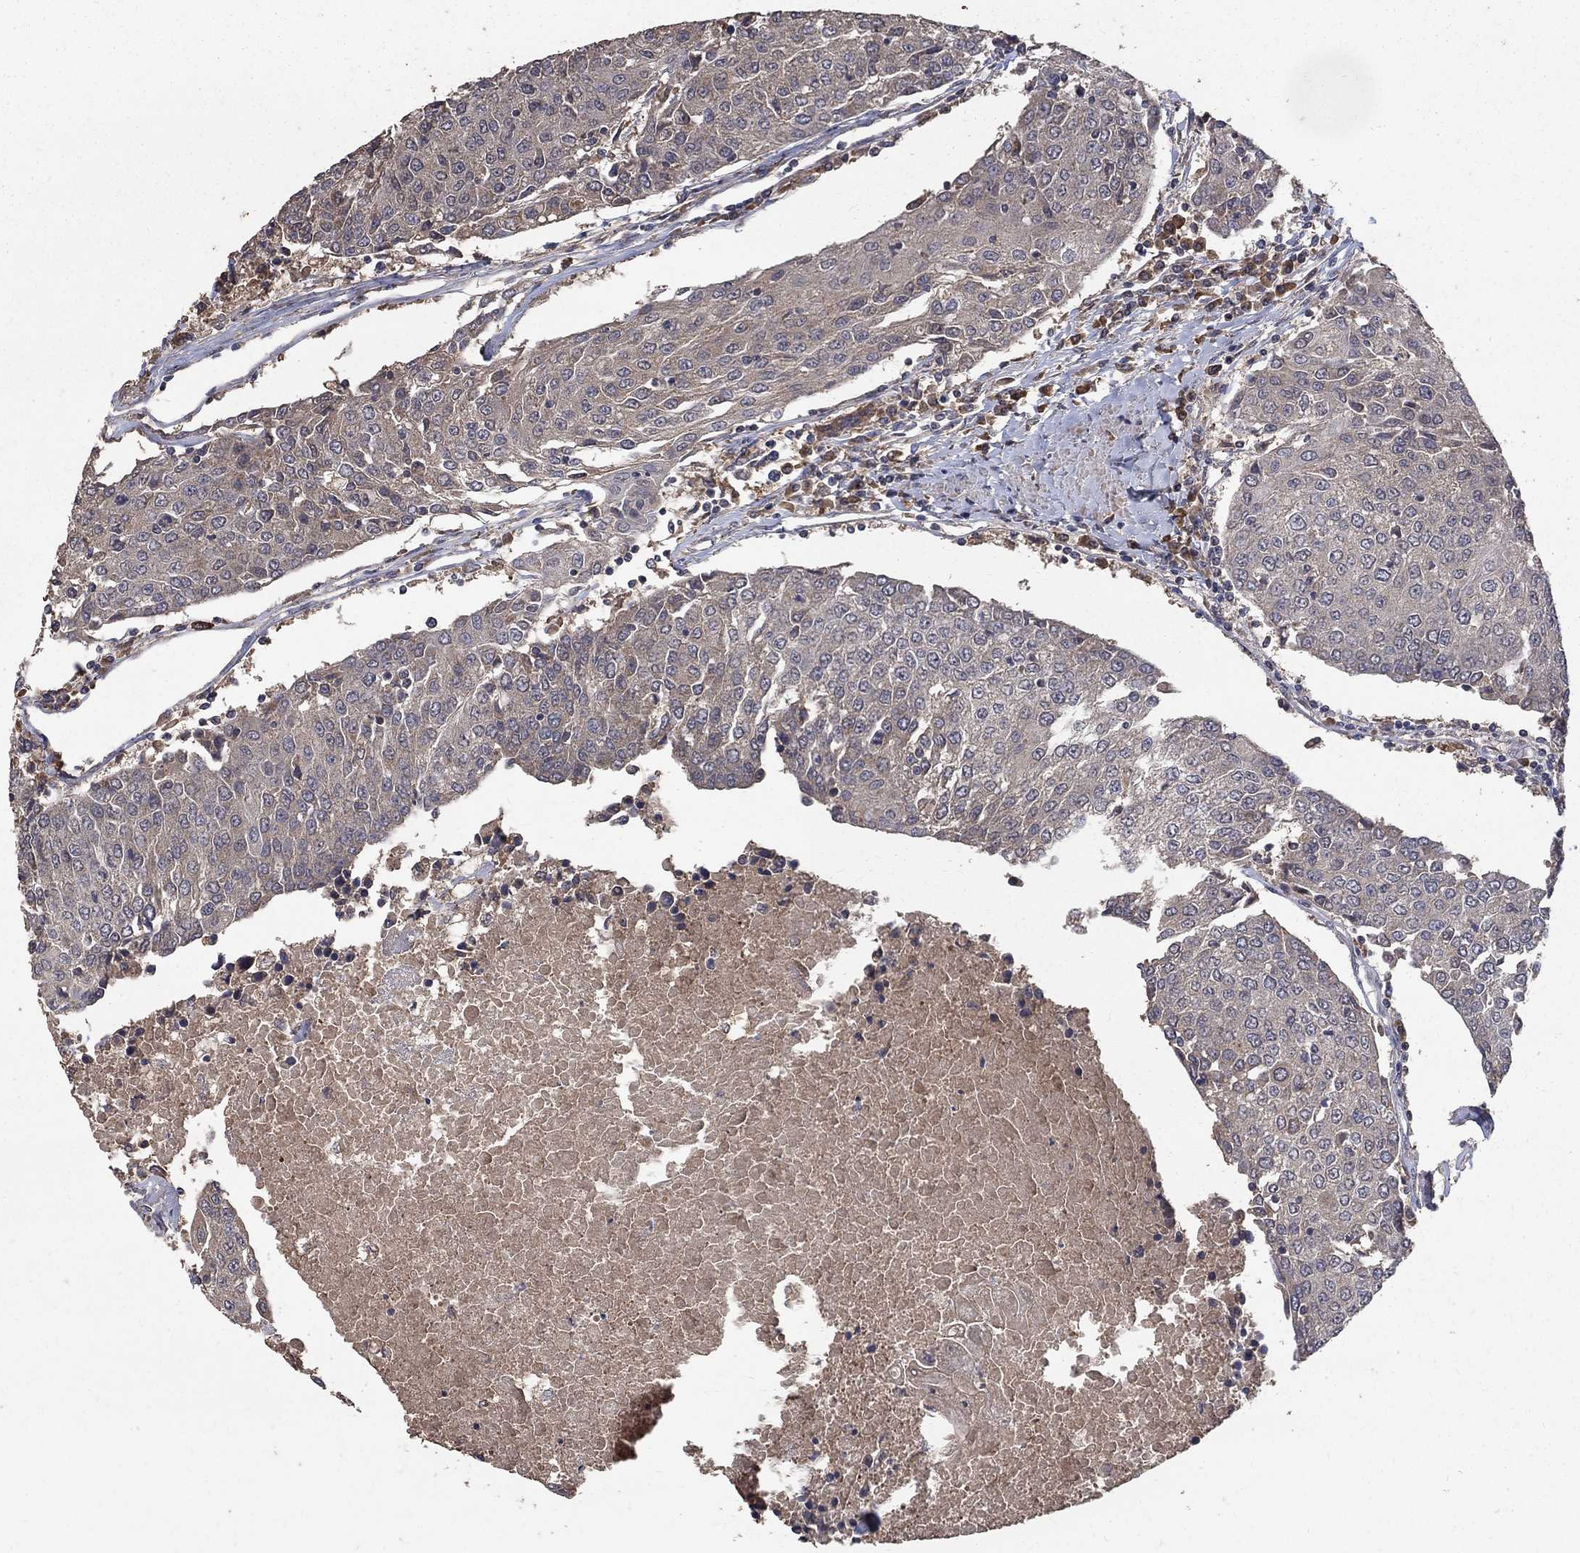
{"staining": {"intensity": "weak", "quantity": "<25%", "location": "cytoplasmic/membranous"}, "tissue": "urothelial cancer", "cell_type": "Tumor cells", "image_type": "cancer", "snomed": [{"axis": "morphology", "description": "Urothelial carcinoma, High grade"}, {"axis": "topography", "description": "Urinary bladder"}], "caption": "The immunohistochemistry micrograph has no significant positivity in tumor cells of urothelial cancer tissue.", "gene": "C17orf75", "patient": {"sex": "female", "age": 85}}